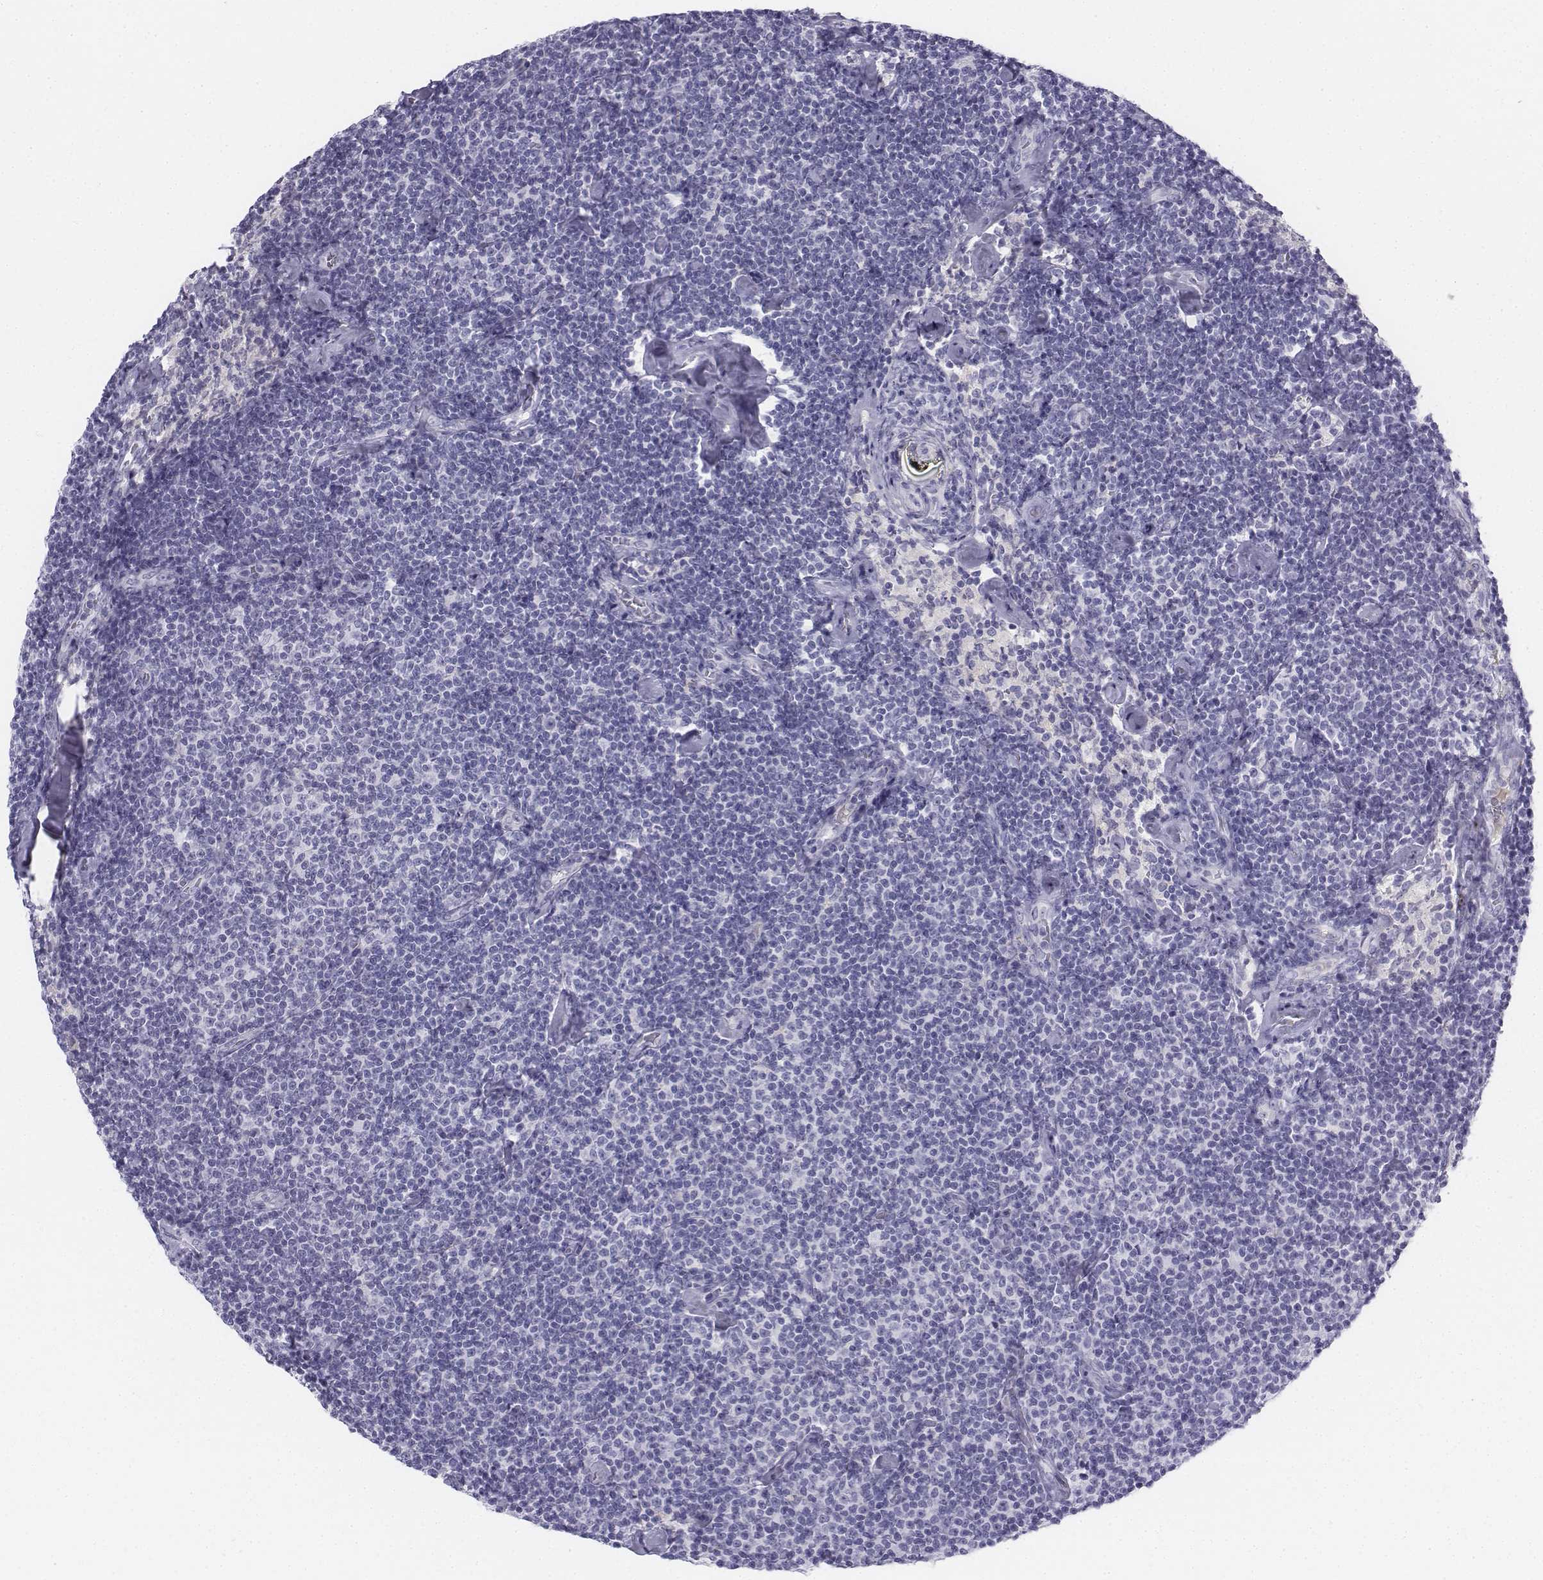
{"staining": {"intensity": "negative", "quantity": "none", "location": "none"}, "tissue": "lymphoma", "cell_type": "Tumor cells", "image_type": "cancer", "snomed": [{"axis": "morphology", "description": "Malignant lymphoma, non-Hodgkin's type, Low grade"}, {"axis": "topography", "description": "Lymph node"}], "caption": "The histopathology image reveals no staining of tumor cells in low-grade malignant lymphoma, non-Hodgkin's type. Brightfield microscopy of immunohistochemistry (IHC) stained with DAB (brown) and hematoxylin (blue), captured at high magnification.", "gene": "TH", "patient": {"sex": "male", "age": 81}}